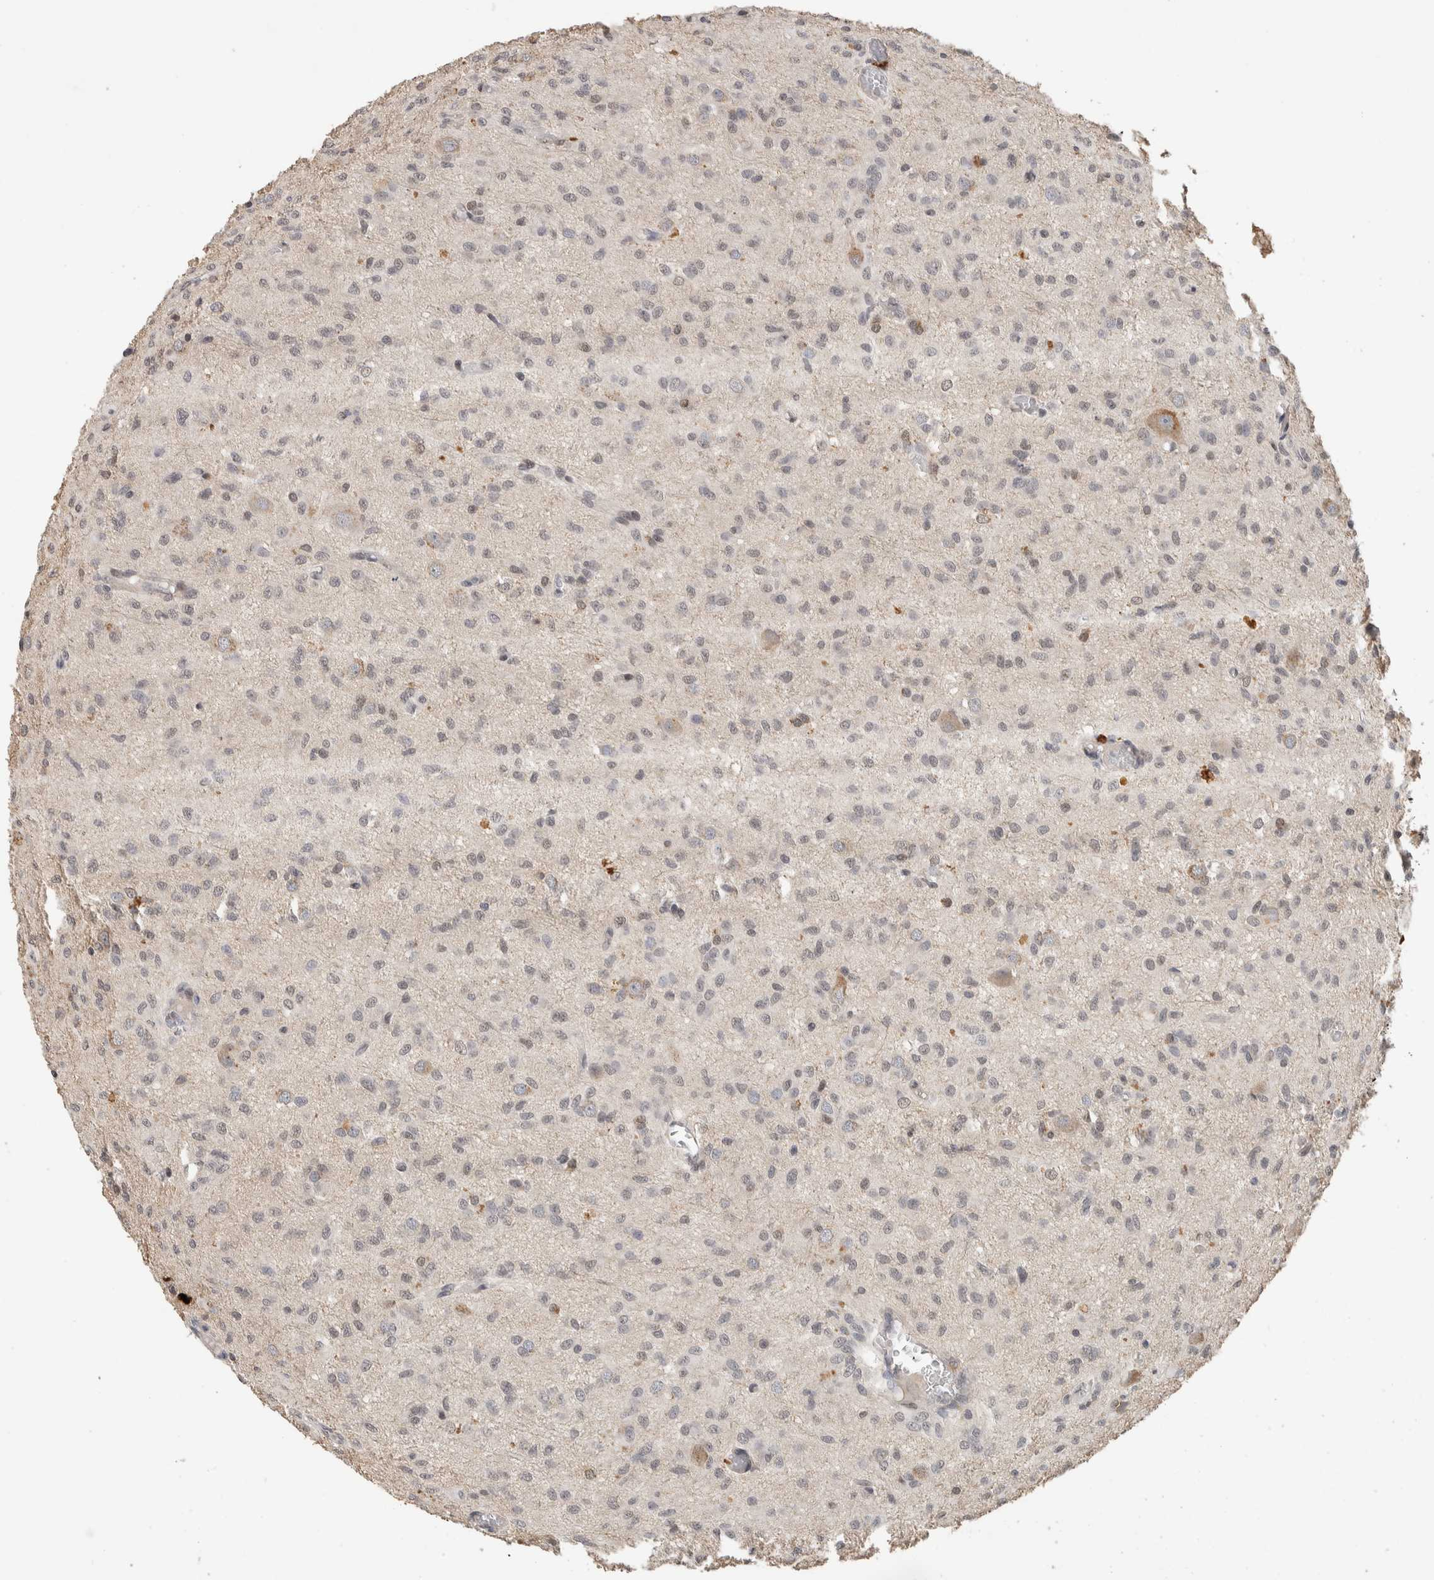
{"staining": {"intensity": "negative", "quantity": "none", "location": "none"}, "tissue": "glioma", "cell_type": "Tumor cells", "image_type": "cancer", "snomed": [{"axis": "morphology", "description": "Glioma, malignant, High grade"}, {"axis": "topography", "description": "Brain"}], "caption": "The immunohistochemistry histopathology image has no significant expression in tumor cells of glioma tissue.", "gene": "CYSRT1", "patient": {"sex": "female", "age": 59}}